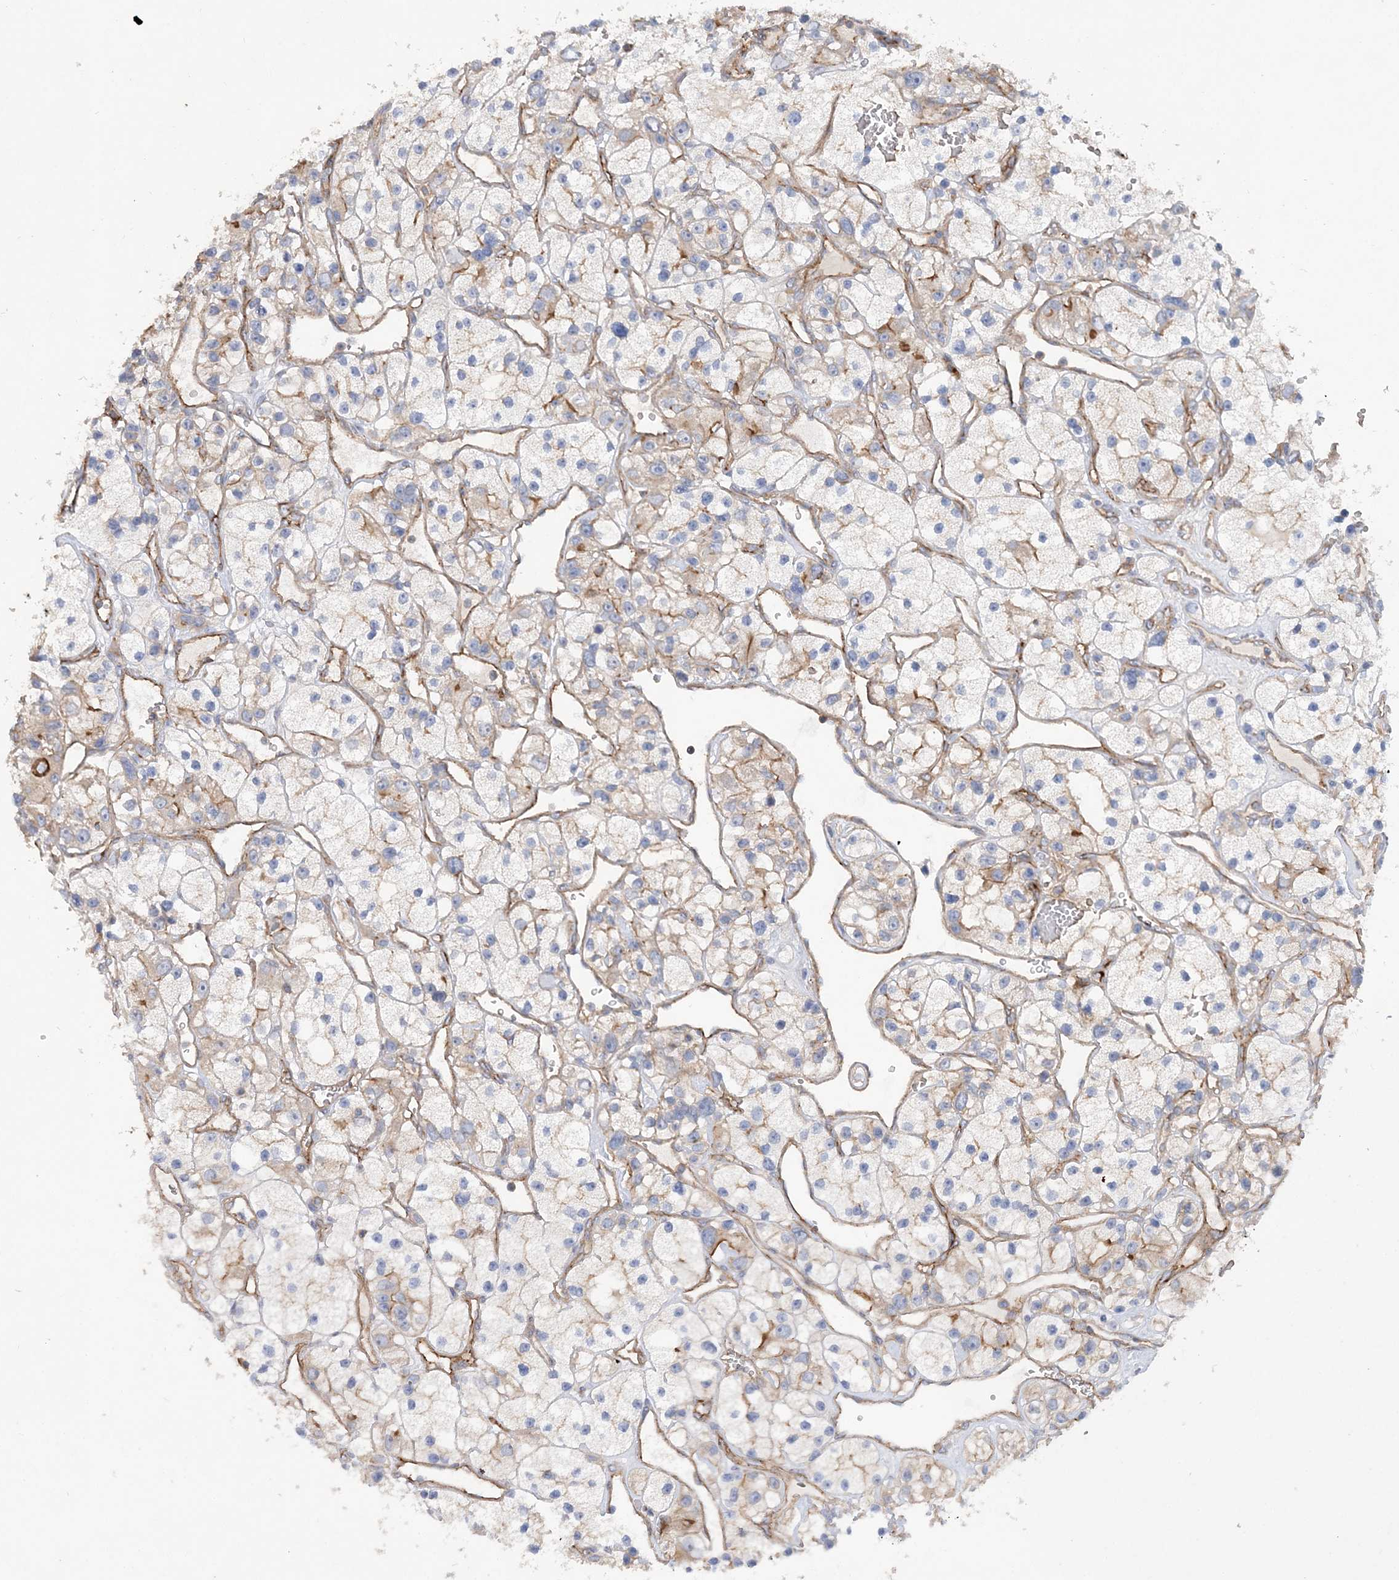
{"staining": {"intensity": "moderate", "quantity": "<25%", "location": "cytoplasmic/membranous"}, "tissue": "renal cancer", "cell_type": "Tumor cells", "image_type": "cancer", "snomed": [{"axis": "morphology", "description": "Adenocarcinoma, NOS"}, {"axis": "topography", "description": "Kidney"}], "caption": "Tumor cells demonstrate low levels of moderate cytoplasmic/membranous positivity in approximately <25% of cells in renal adenocarcinoma.", "gene": "PIGC", "patient": {"sex": "female", "age": 57}}